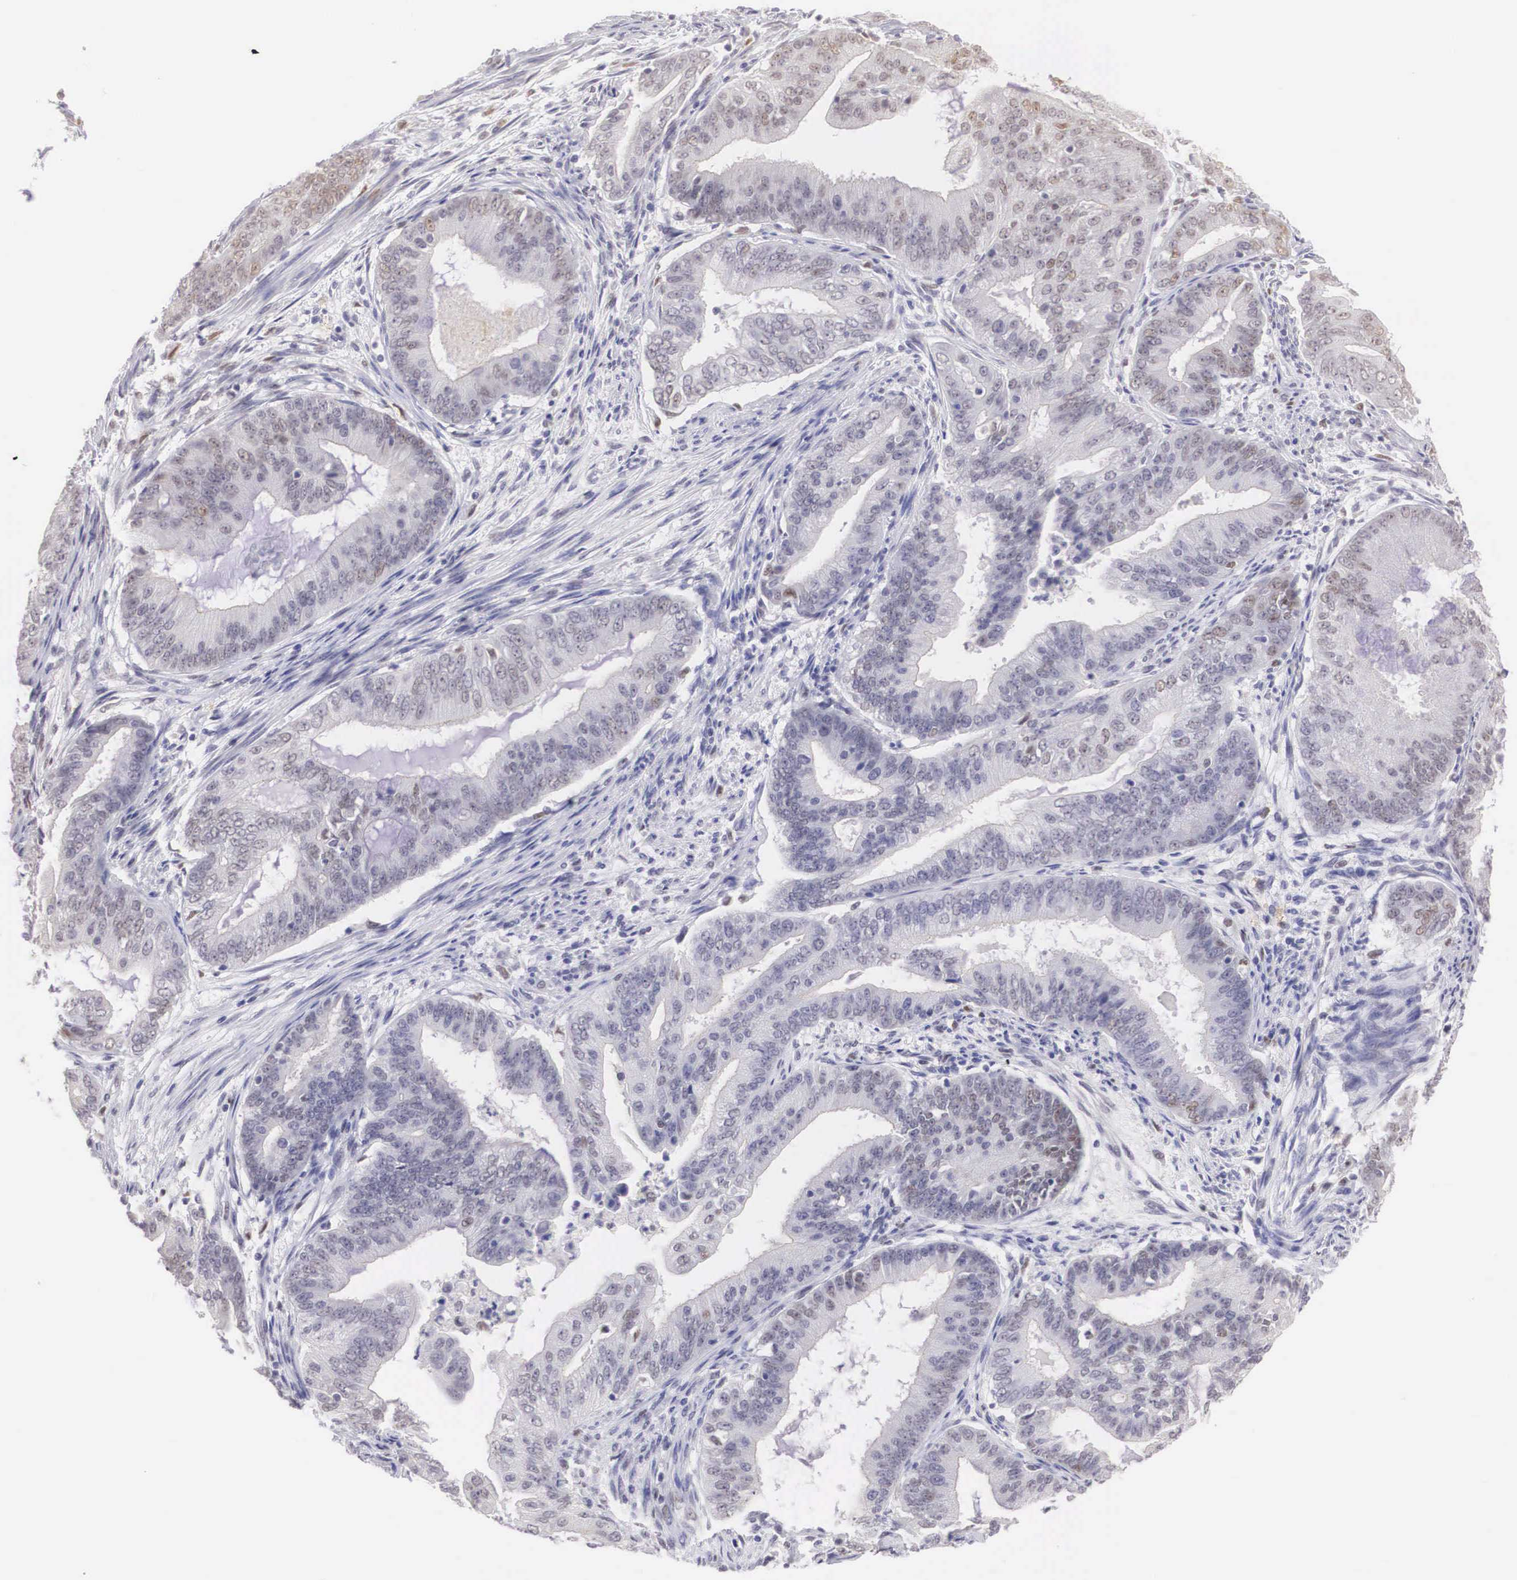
{"staining": {"intensity": "weak", "quantity": "<25%", "location": "nuclear"}, "tissue": "endometrial cancer", "cell_type": "Tumor cells", "image_type": "cancer", "snomed": [{"axis": "morphology", "description": "Adenocarcinoma, NOS"}, {"axis": "topography", "description": "Endometrium"}], "caption": "A high-resolution image shows immunohistochemistry (IHC) staining of endometrial cancer, which reveals no significant expression in tumor cells.", "gene": "ETV6", "patient": {"sex": "female", "age": 63}}